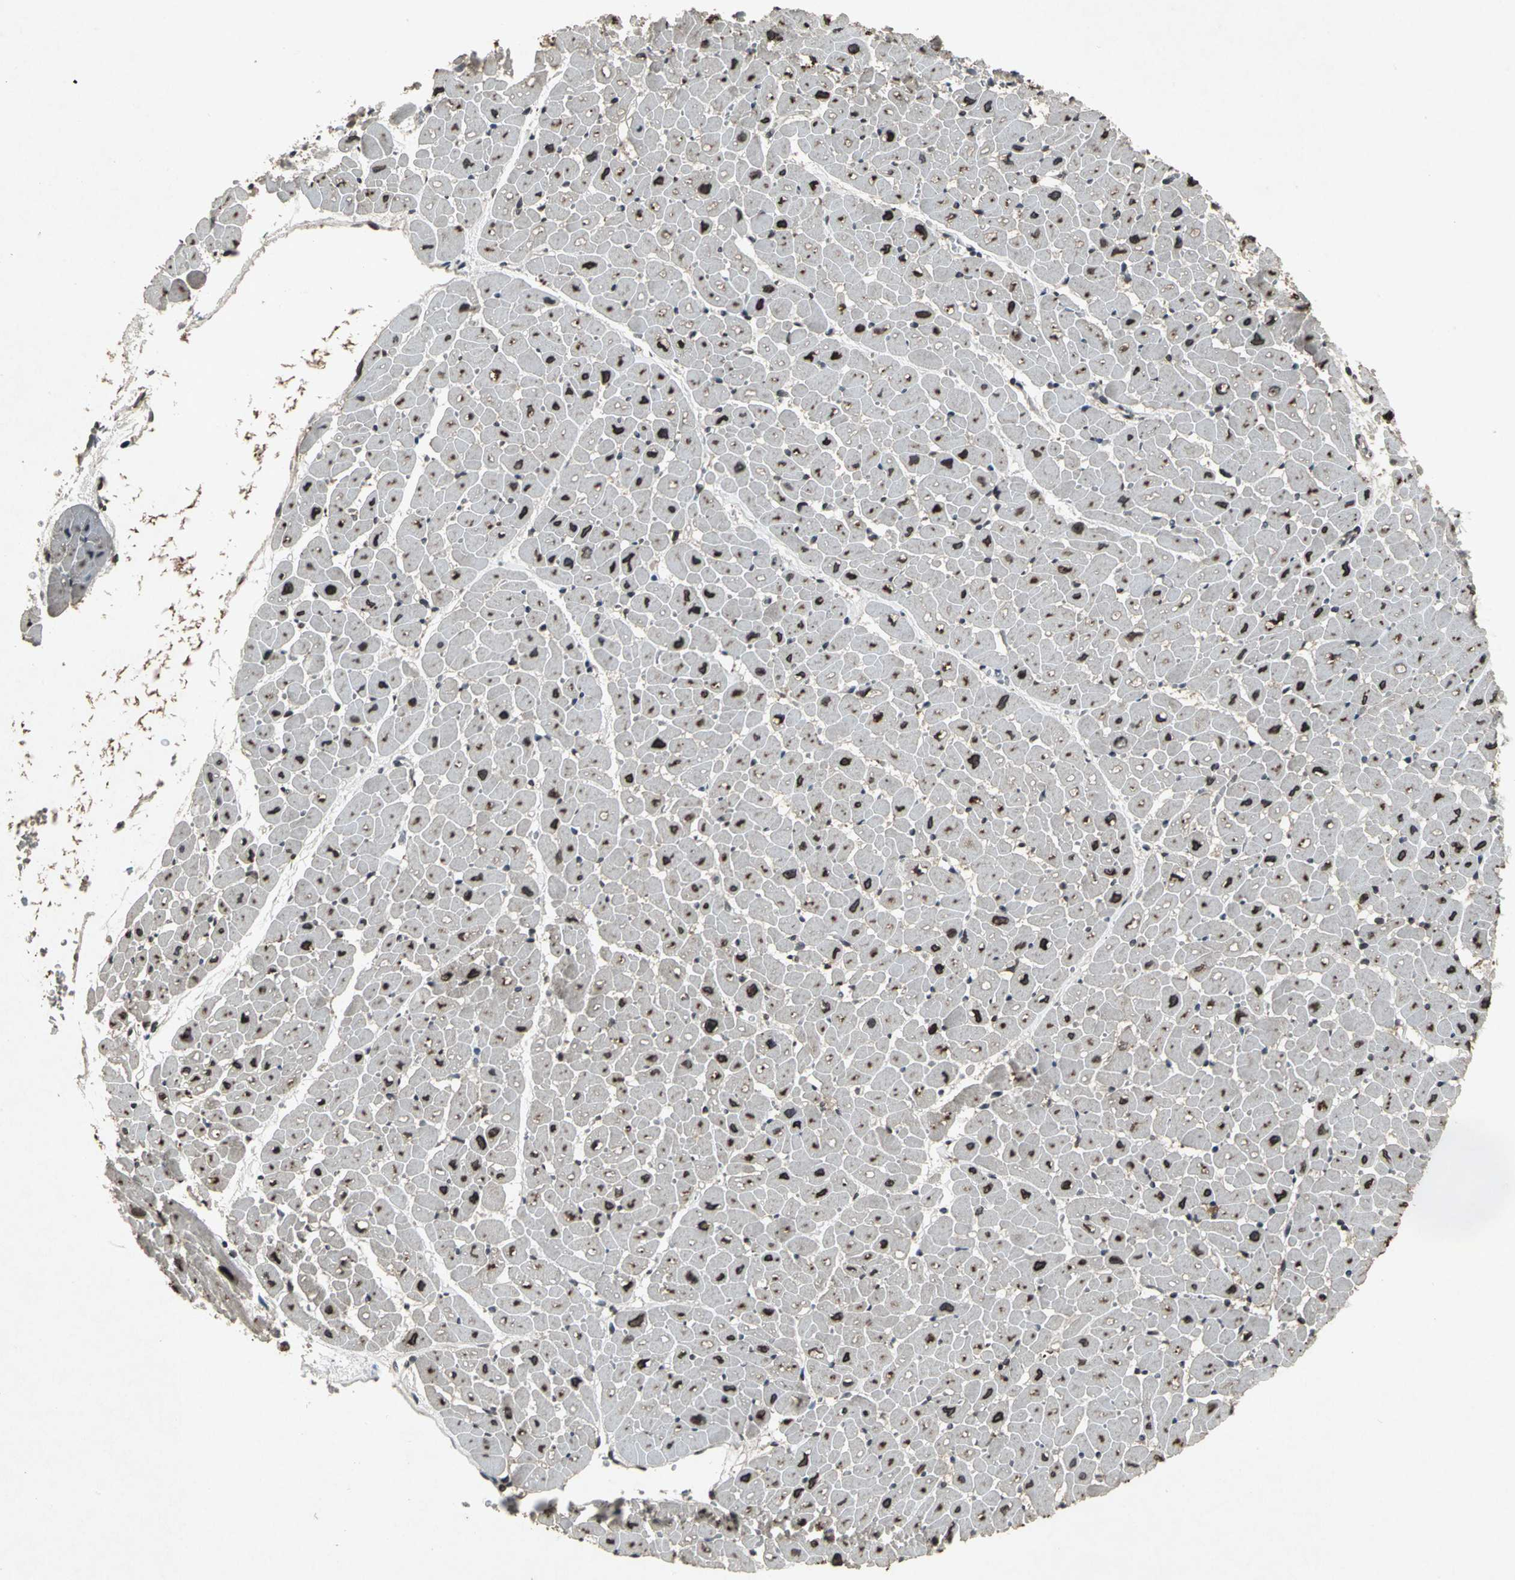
{"staining": {"intensity": "strong", "quantity": ">75%", "location": "nuclear"}, "tissue": "heart muscle", "cell_type": "Cardiomyocytes", "image_type": "normal", "snomed": [{"axis": "morphology", "description": "Normal tissue, NOS"}, {"axis": "topography", "description": "Heart"}], "caption": "Unremarkable heart muscle exhibits strong nuclear staining in about >75% of cardiomyocytes.", "gene": "SH2B3", "patient": {"sex": "male", "age": 45}}